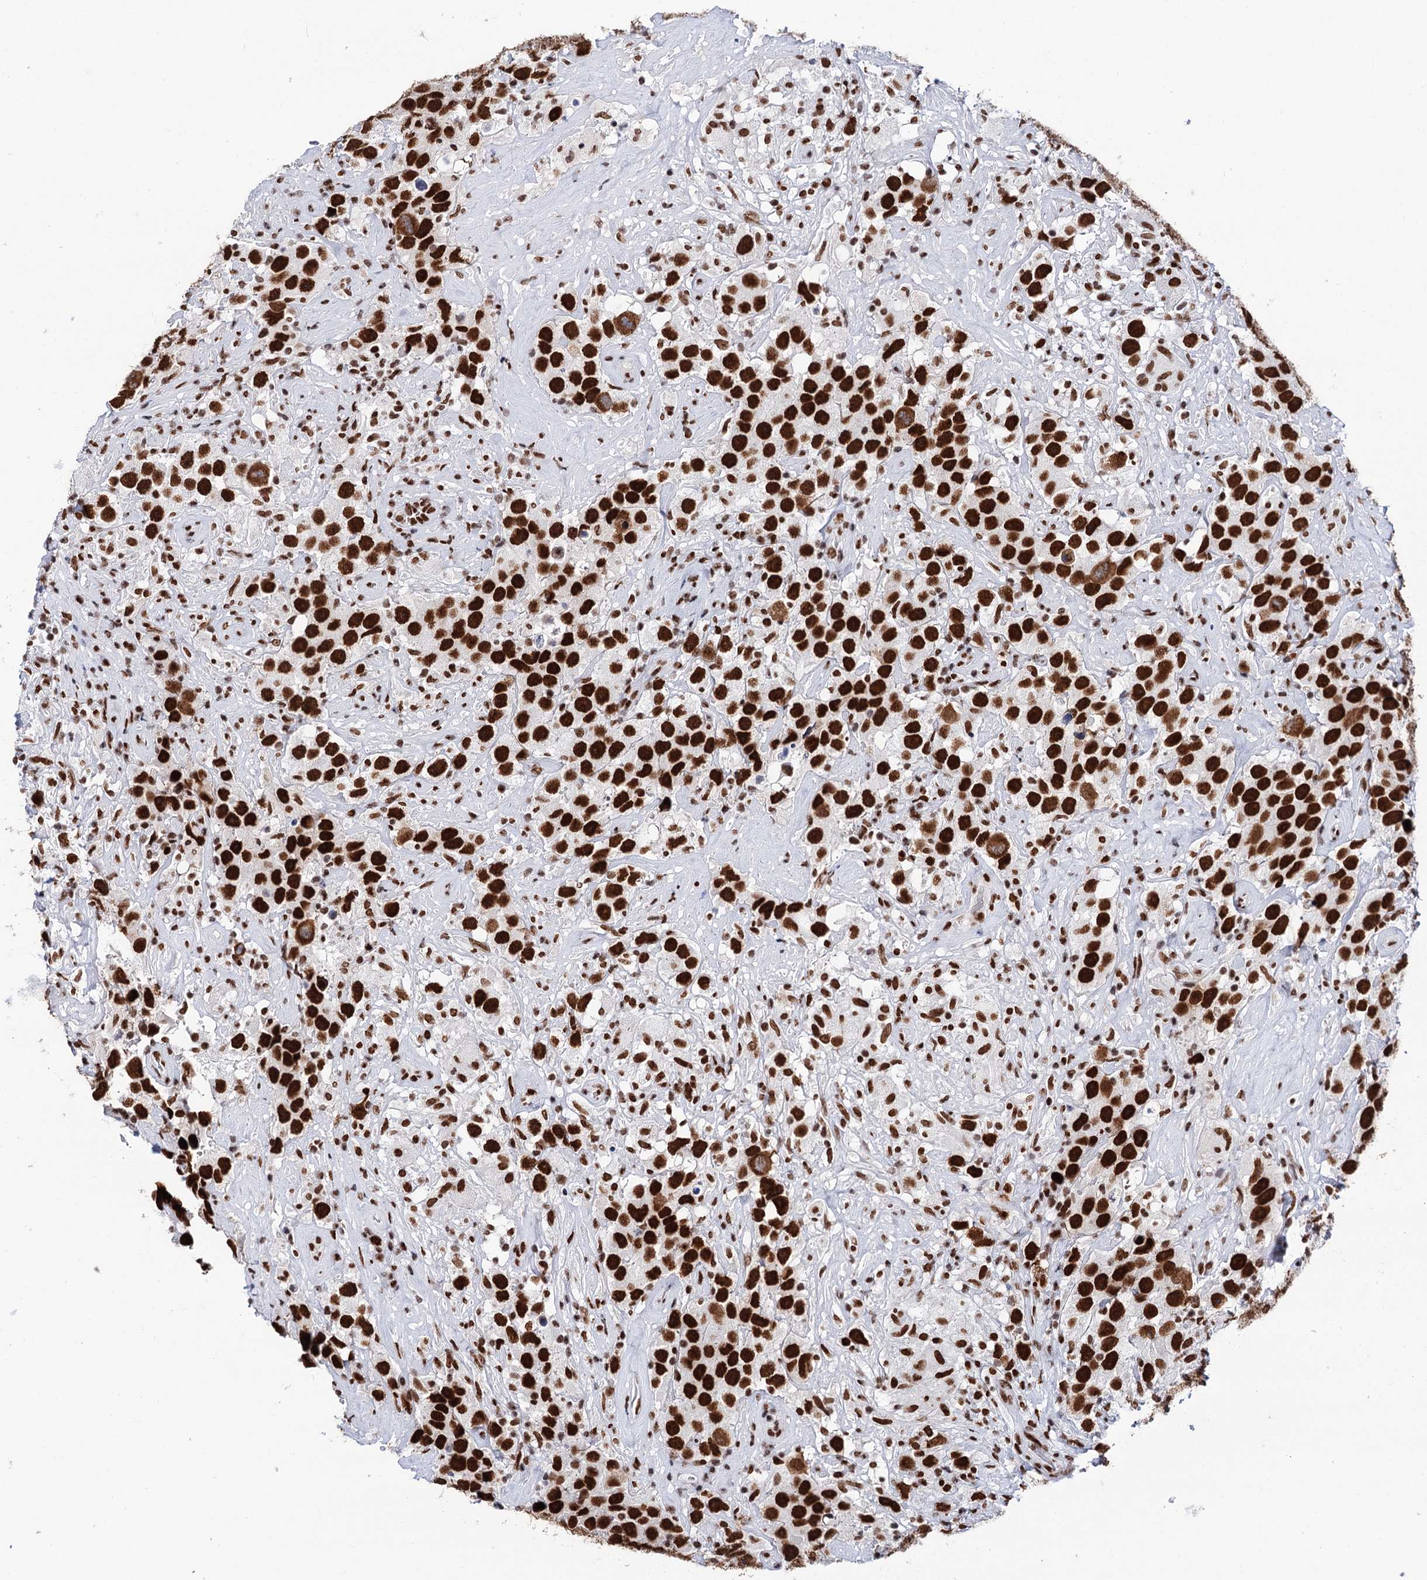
{"staining": {"intensity": "strong", "quantity": ">75%", "location": "nuclear"}, "tissue": "testis cancer", "cell_type": "Tumor cells", "image_type": "cancer", "snomed": [{"axis": "morphology", "description": "Seminoma, NOS"}, {"axis": "topography", "description": "Testis"}], "caption": "Testis cancer tissue reveals strong nuclear positivity in about >75% of tumor cells", "gene": "MATR3", "patient": {"sex": "male", "age": 49}}